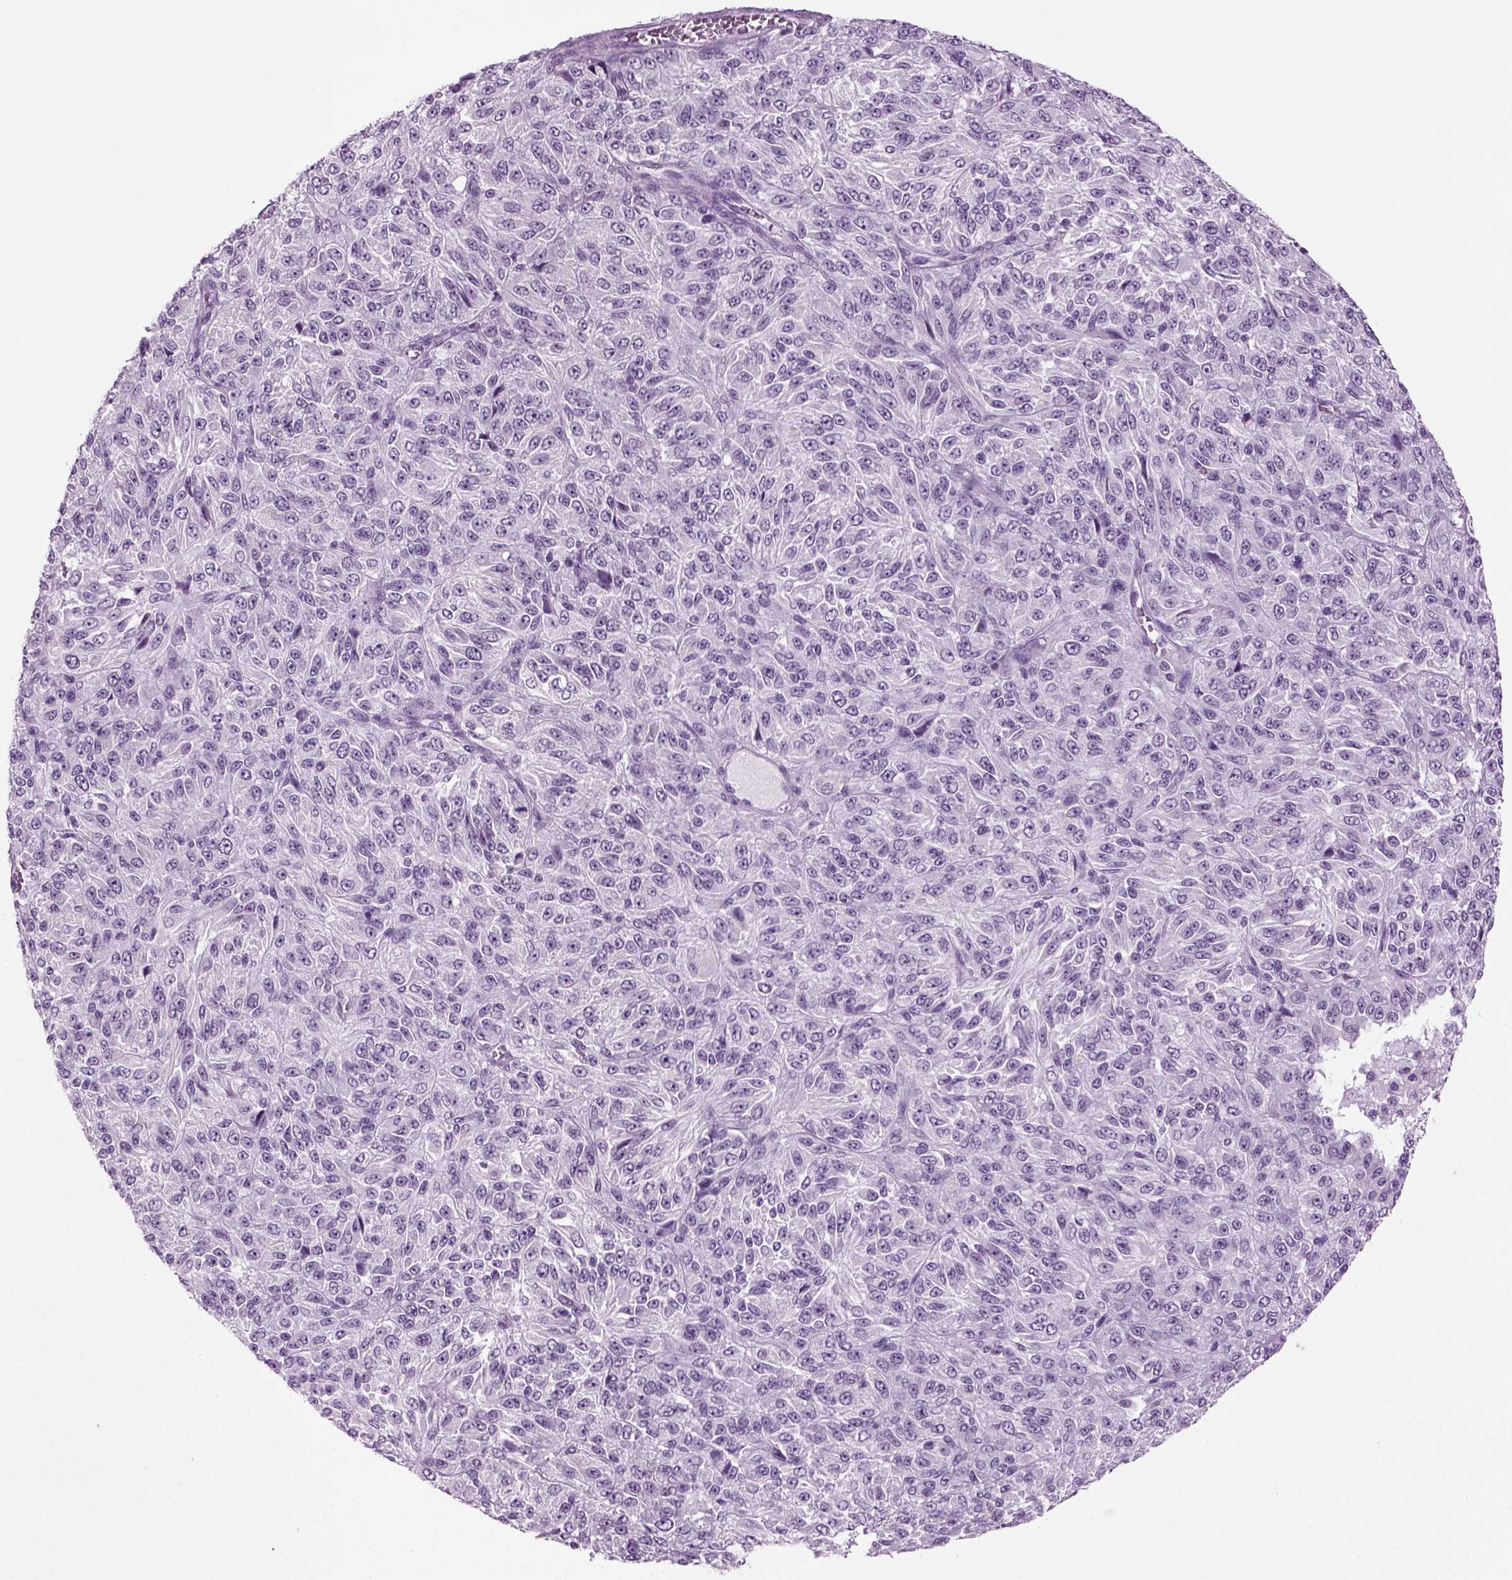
{"staining": {"intensity": "negative", "quantity": "none", "location": "none"}, "tissue": "melanoma", "cell_type": "Tumor cells", "image_type": "cancer", "snomed": [{"axis": "morphology", "description": "Malignant melanoma, Metastatic site"}, {"axis": "topography", "description": "Brain"}], "caption": "This histopathology image is of malignant melanoma (metastatic site) stained with IHC to label a protein in brown with the nuclei are counter-stained blue. There is no expression in tumor cells. (Brightfield microscopy of DAB IHC at high magnification).", "gene": "PRLH", "patient": {"sex": "female", "age": 56}}